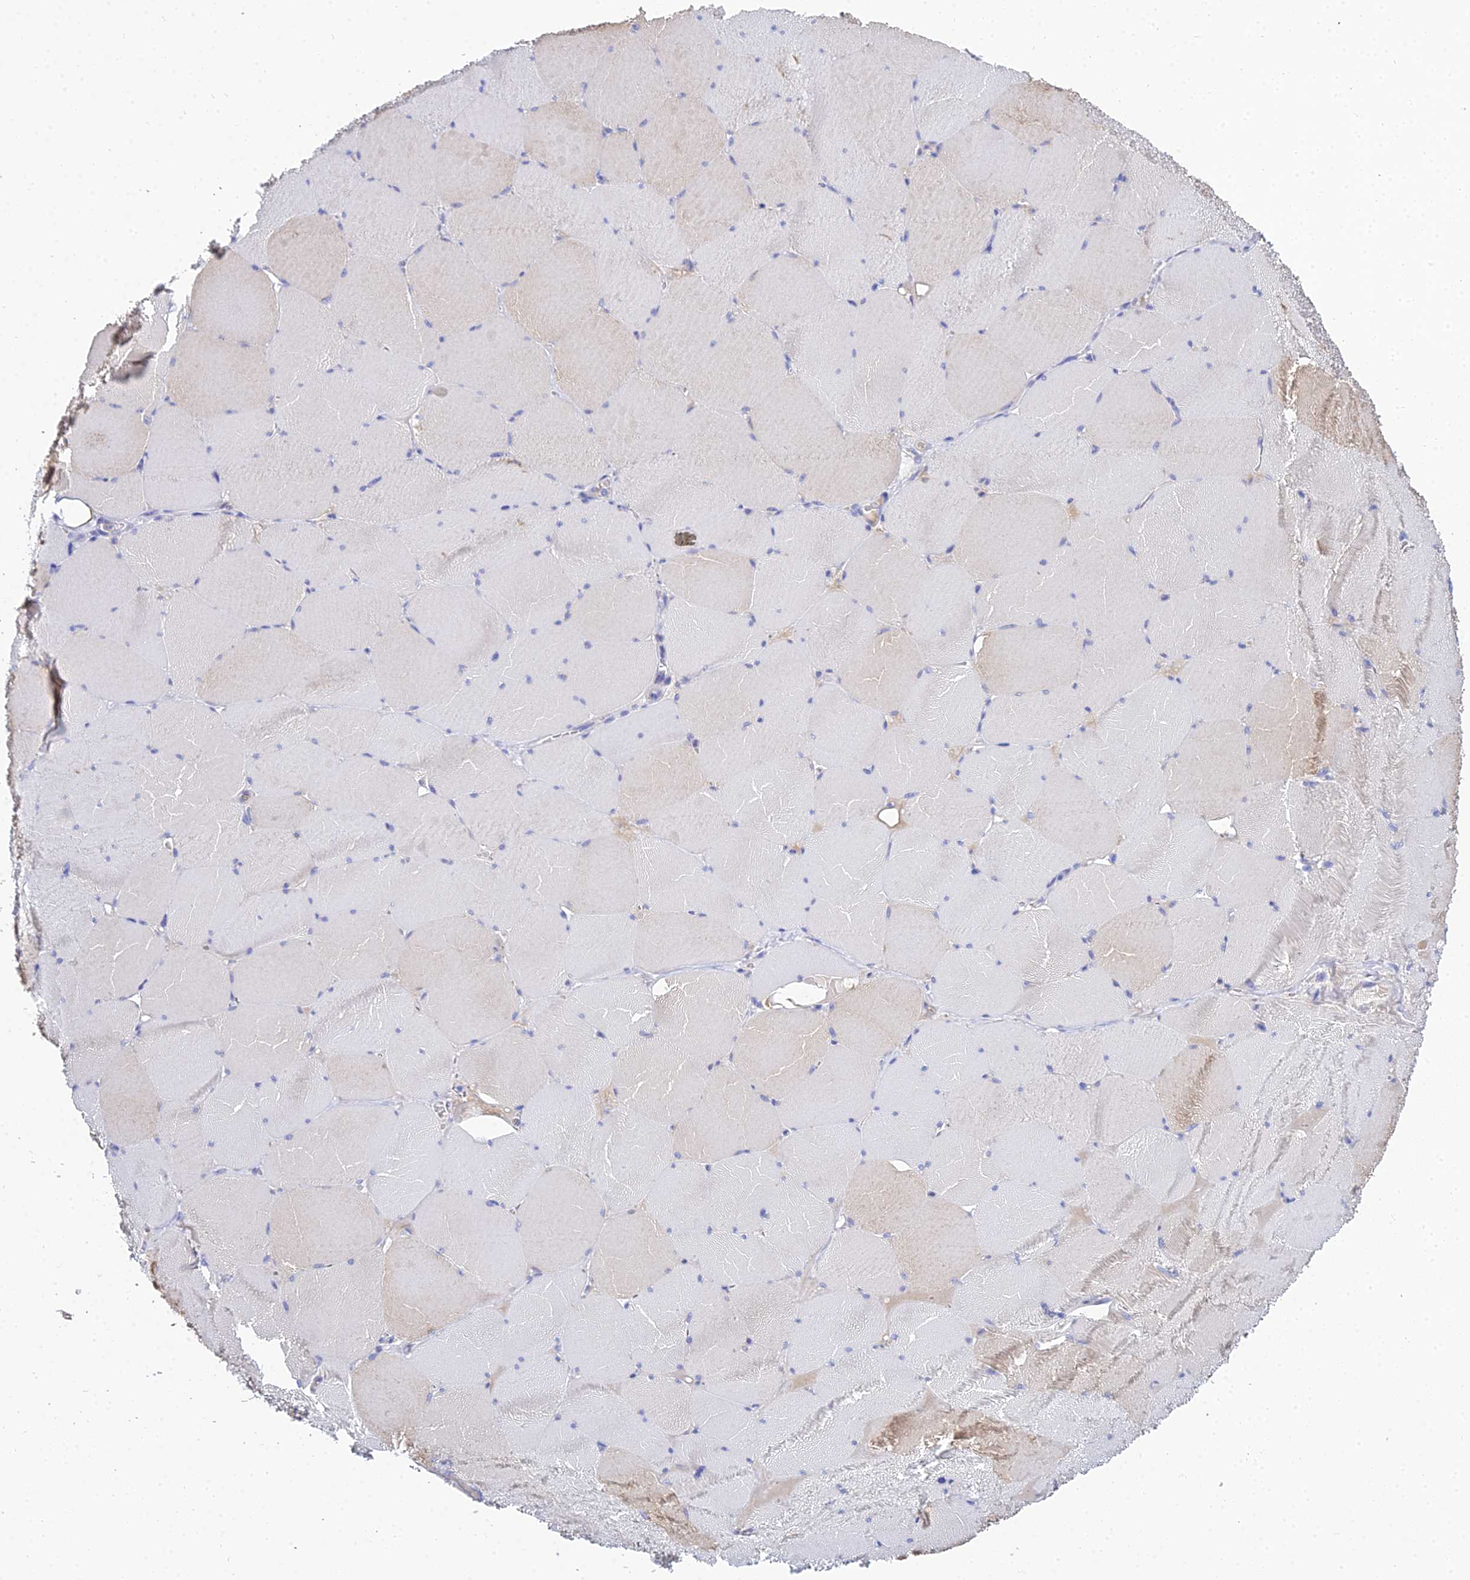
{"staining": {"intensity": "weak", "quantity": "25%-75%", "location": "cytoplasmic/membranous"}, "tissue": "skeletal muscle", "cell_type": "Myocytes", "image_type": "normal", "snomed": [{"axis": "morphology", "description": "Normal tissue, NOS"}, {"axis": "topography", "description": "Skeletal muscle"}, {"axis": "topography", "description": "Head-Neck"}], "caption": "About 25%-75% of myocytes in normal skeletal muscle demonstrate weak cytoplasmic/membranous protein staining as visualized by brown immunohistochemical staining.", "gene": "ZXDA", "patient": {"sex": "male", "age": 66}}